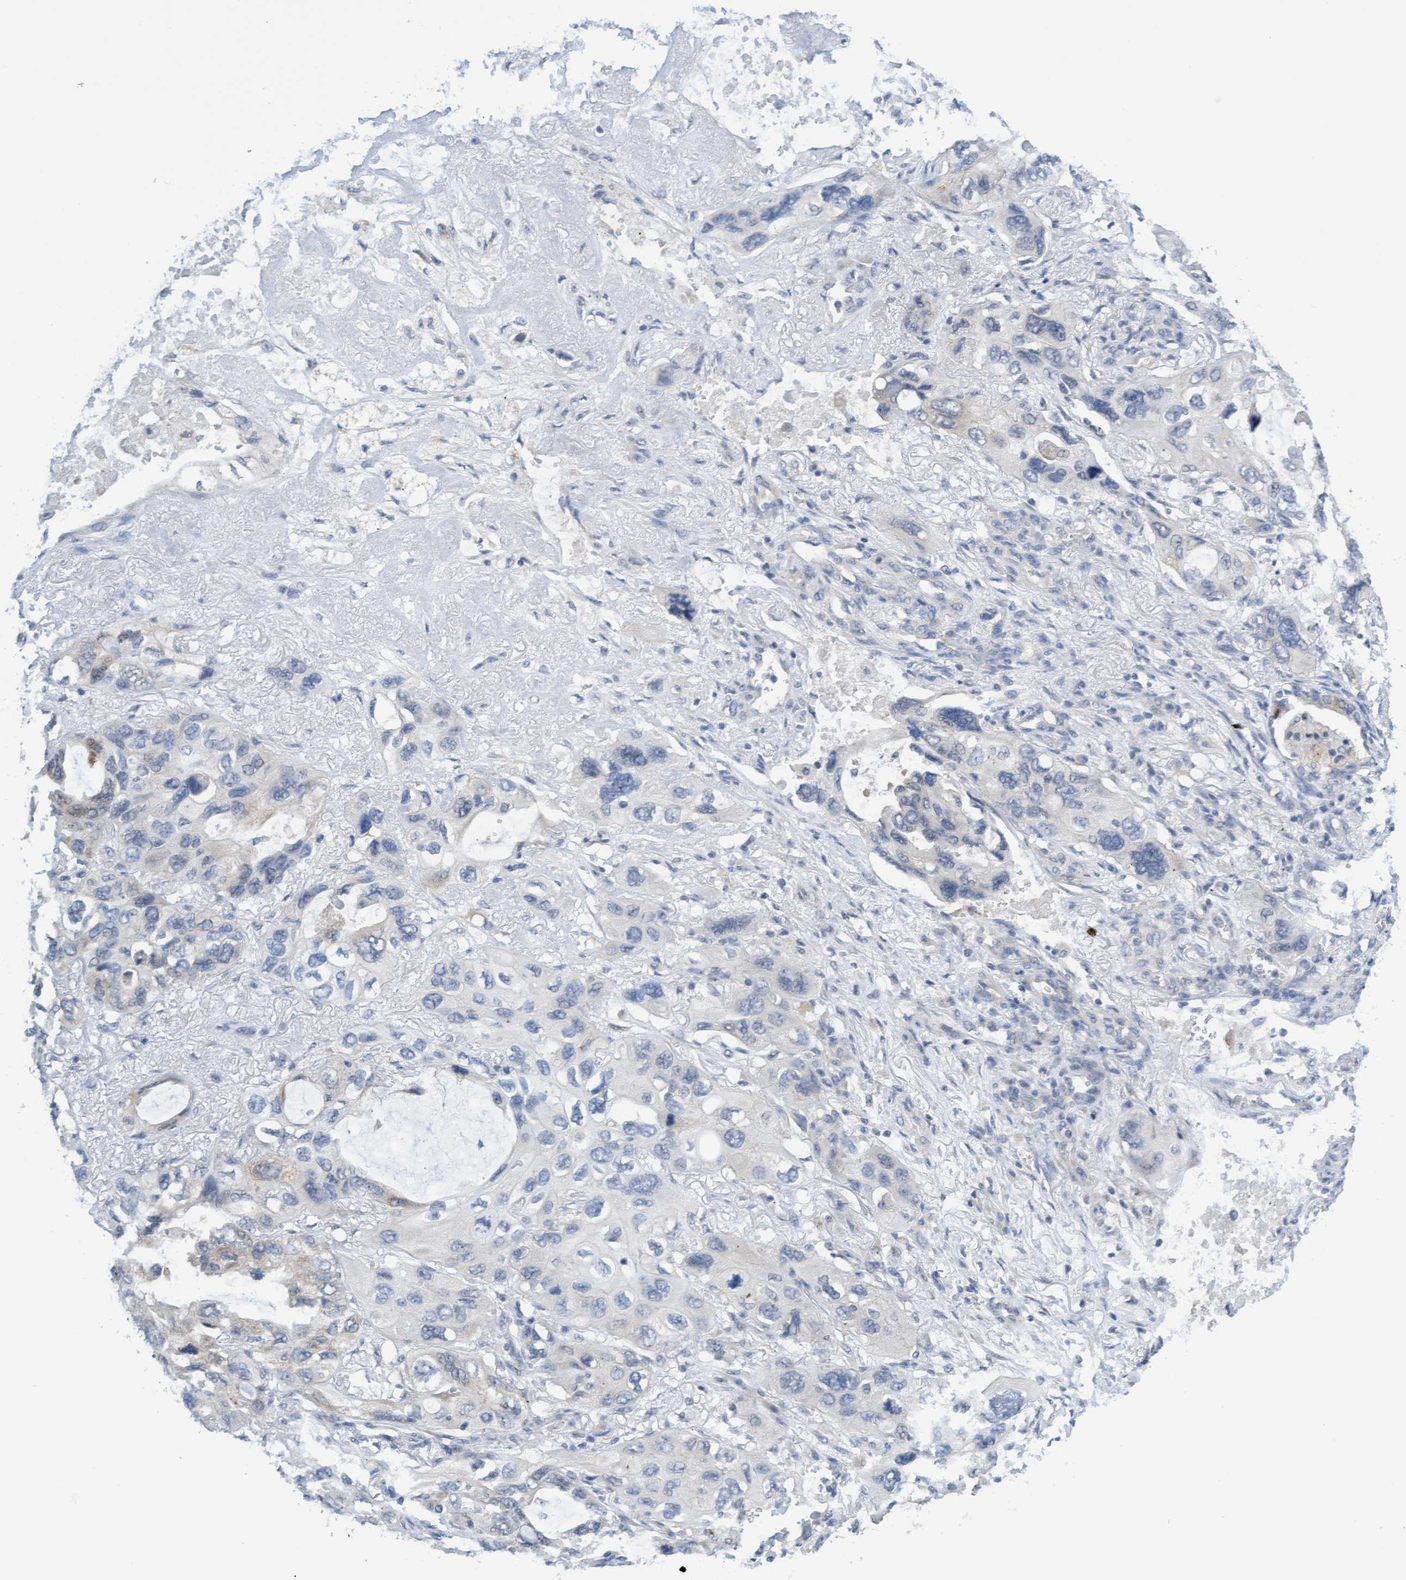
{"staining": {"intensity": "negative", "quantity": "none", "location": "none"}, "tissue": "lung cancer", "cell_type": "Tumor cells", "image_type": "cancer", "snomed": [{"axis": "morphology", "description": "Squamous cell carcinoma, NOS"}, {"axis": "topography", "description": "Lung"}], "caption": "The photomicrograph displays no significant expression in tumor cells of lung cancer.", "gene": "AMZ2", "patient": {"sex": "female", "age": 73}}